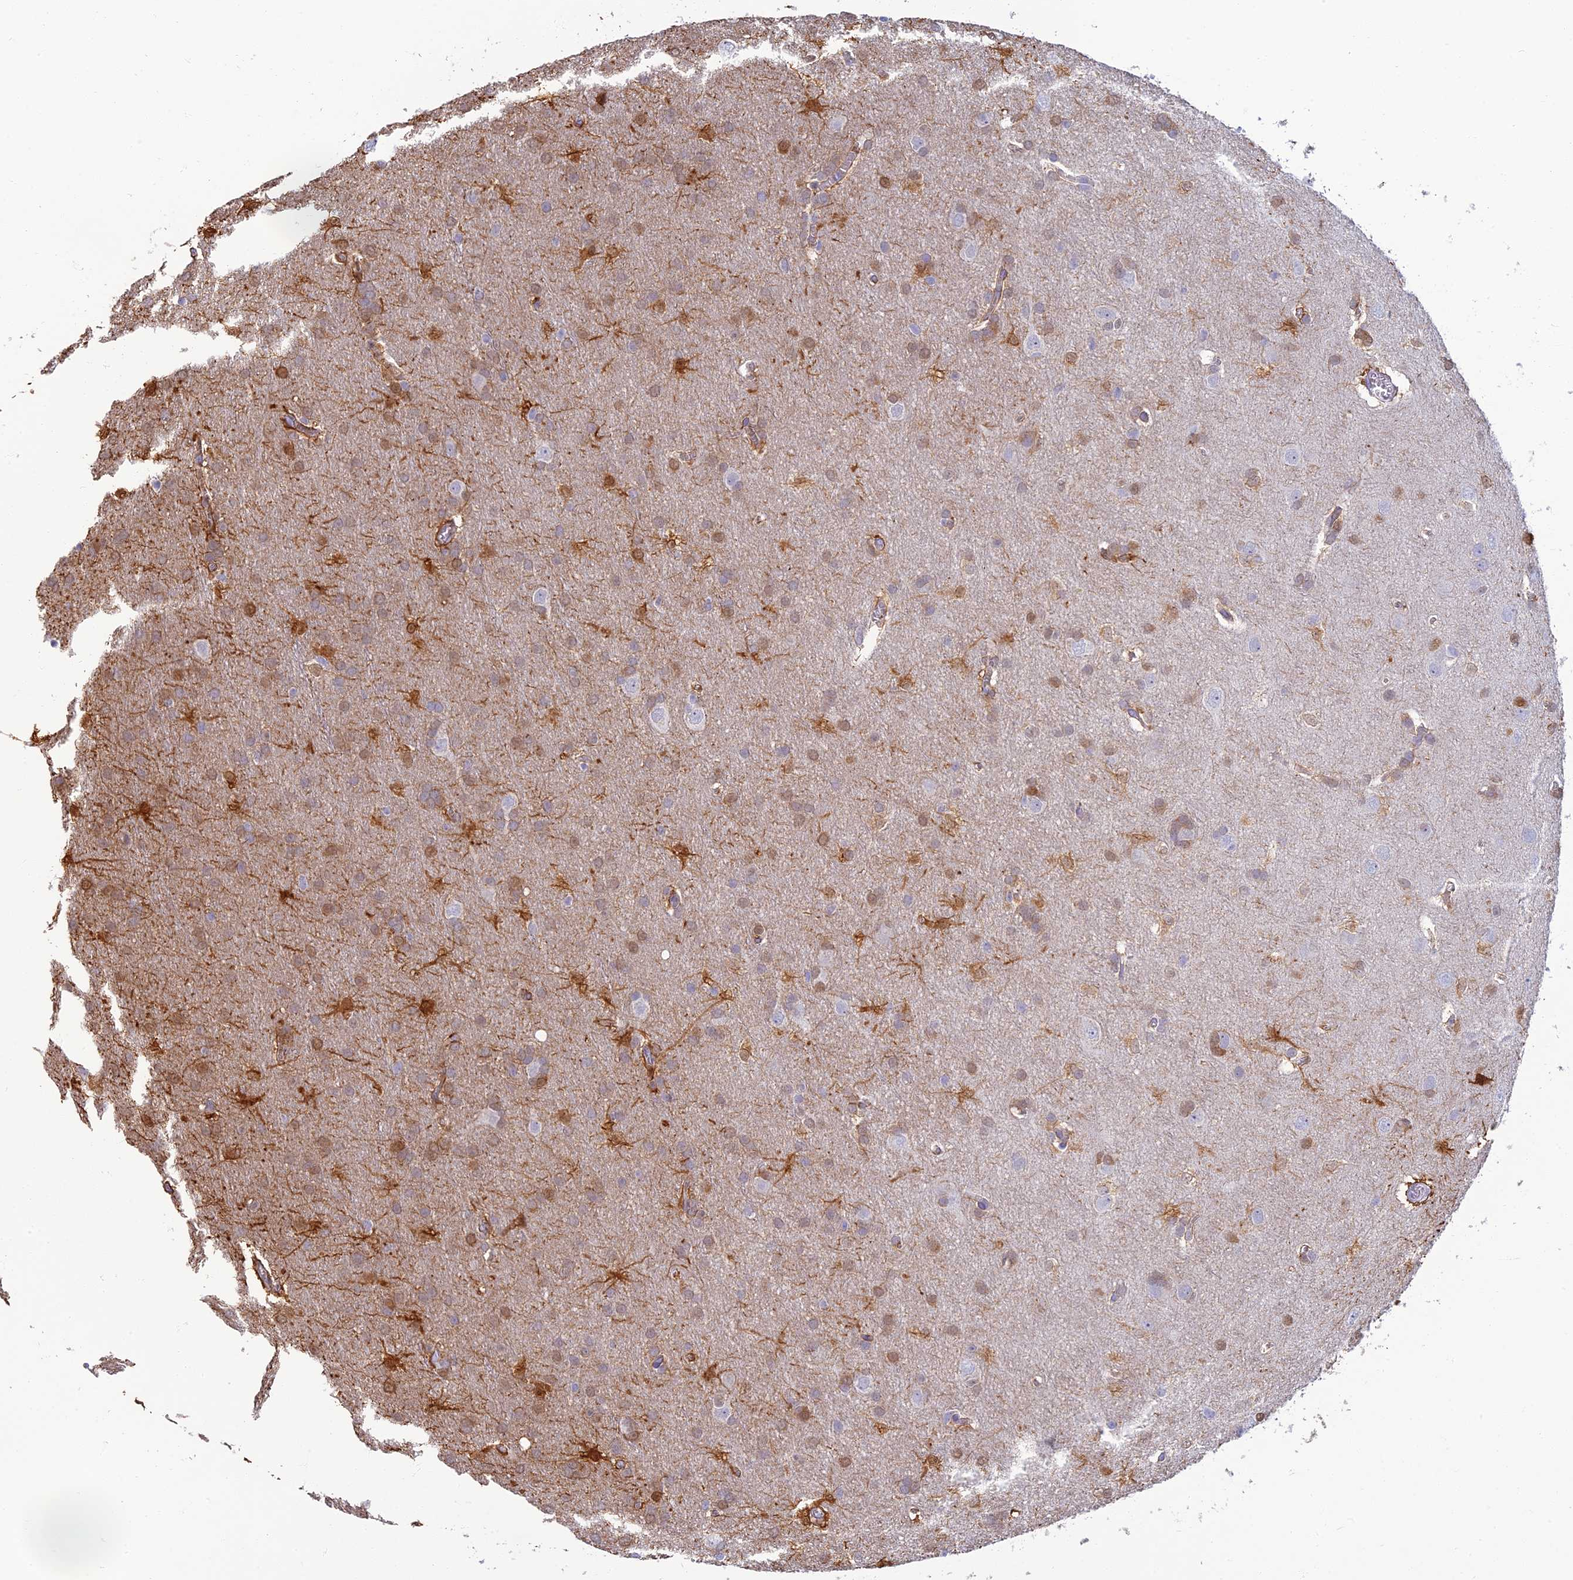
{"staining": {"intensity": "moderate", "quantity": "<25%", "location": "cytoplasmic/membranous"}, "tissue": "glioma", "cell_type": "Tumor cells", "image_type": "cancer", "snomed": [{"axis": "morphology", "description": "Glioma, malignant, Low grade"}, {"axis": "topography", "description": "Brain"}], "caption": "Immunohistochemistry (IHC) photomicrograph of neoplastic tissue: low-grade glioma (malignant) stained using immunohistochemistry (IHC) displays low levels of moderate protein expression localized specifically in the cytoplasmic/membranous of tumor cells, appearing as a cytoplasmic/membranous brown color.", "gene": "NEURL1", "patient": {"sex": "female", "age": 32}}